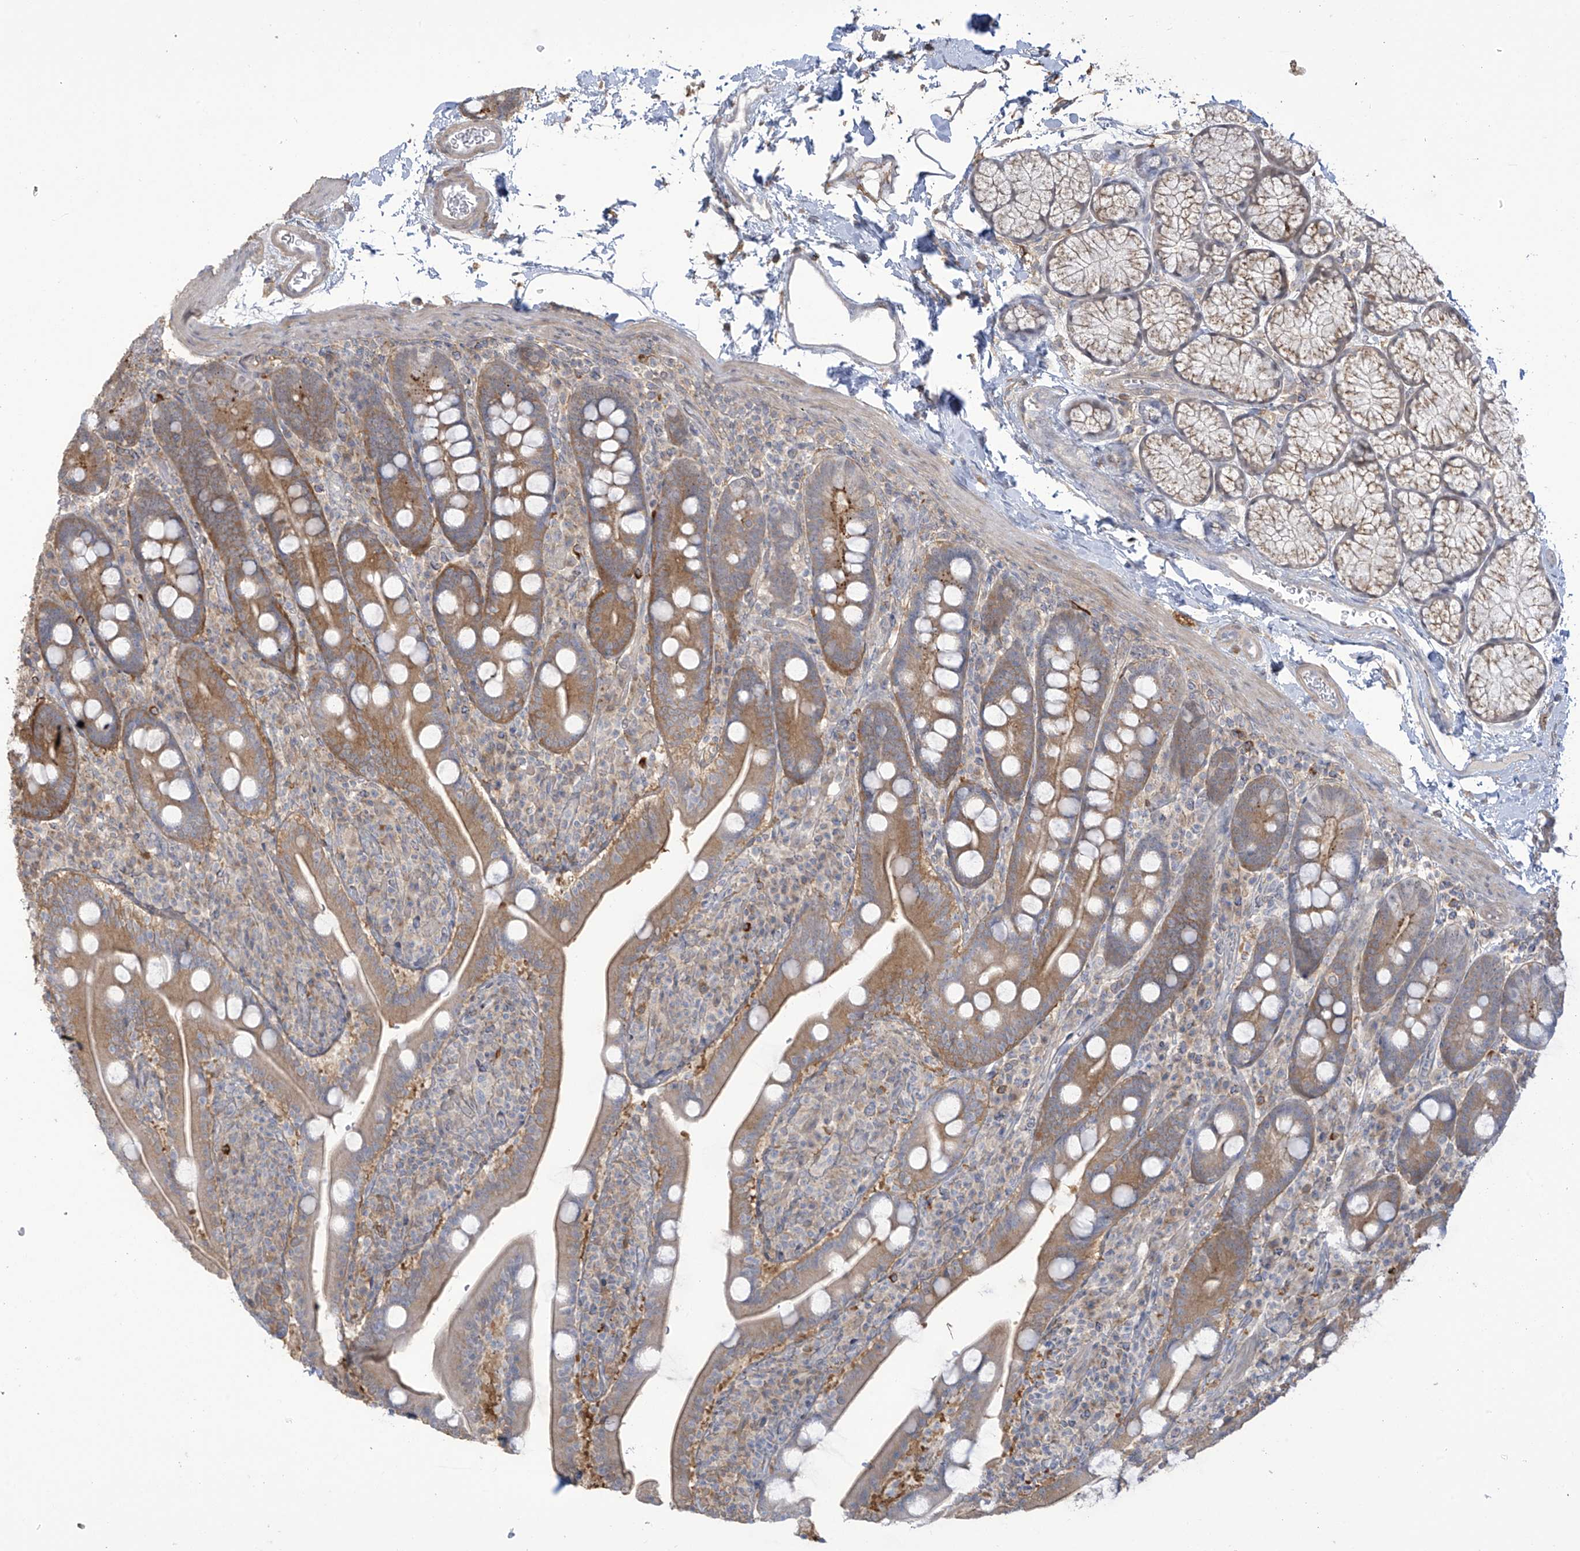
{"staining": {"intensity": "moderate", "quantity": "25%-75%", "location": "cytoplasmic/membranous"}, "tissue": "duodenum", "cell_type": "Glandular cells", "image_type": "normal", "snomed": [{"axis": "morphology", "description": "Normal tissue, NOS"}, {"axis": "topography", "description": "Duodenum"}], "caption": "Unremarkable duodenum was stained to show a protein in brown. There is medium levels of moderate cytoplasmic/membranous staining in approximately 25%-75% of glandular cells. (DAB IHC with brightfield microscopy, high magnification).", "gene": "TAGAP", "patient": {"sex": "male", "age": 35}}